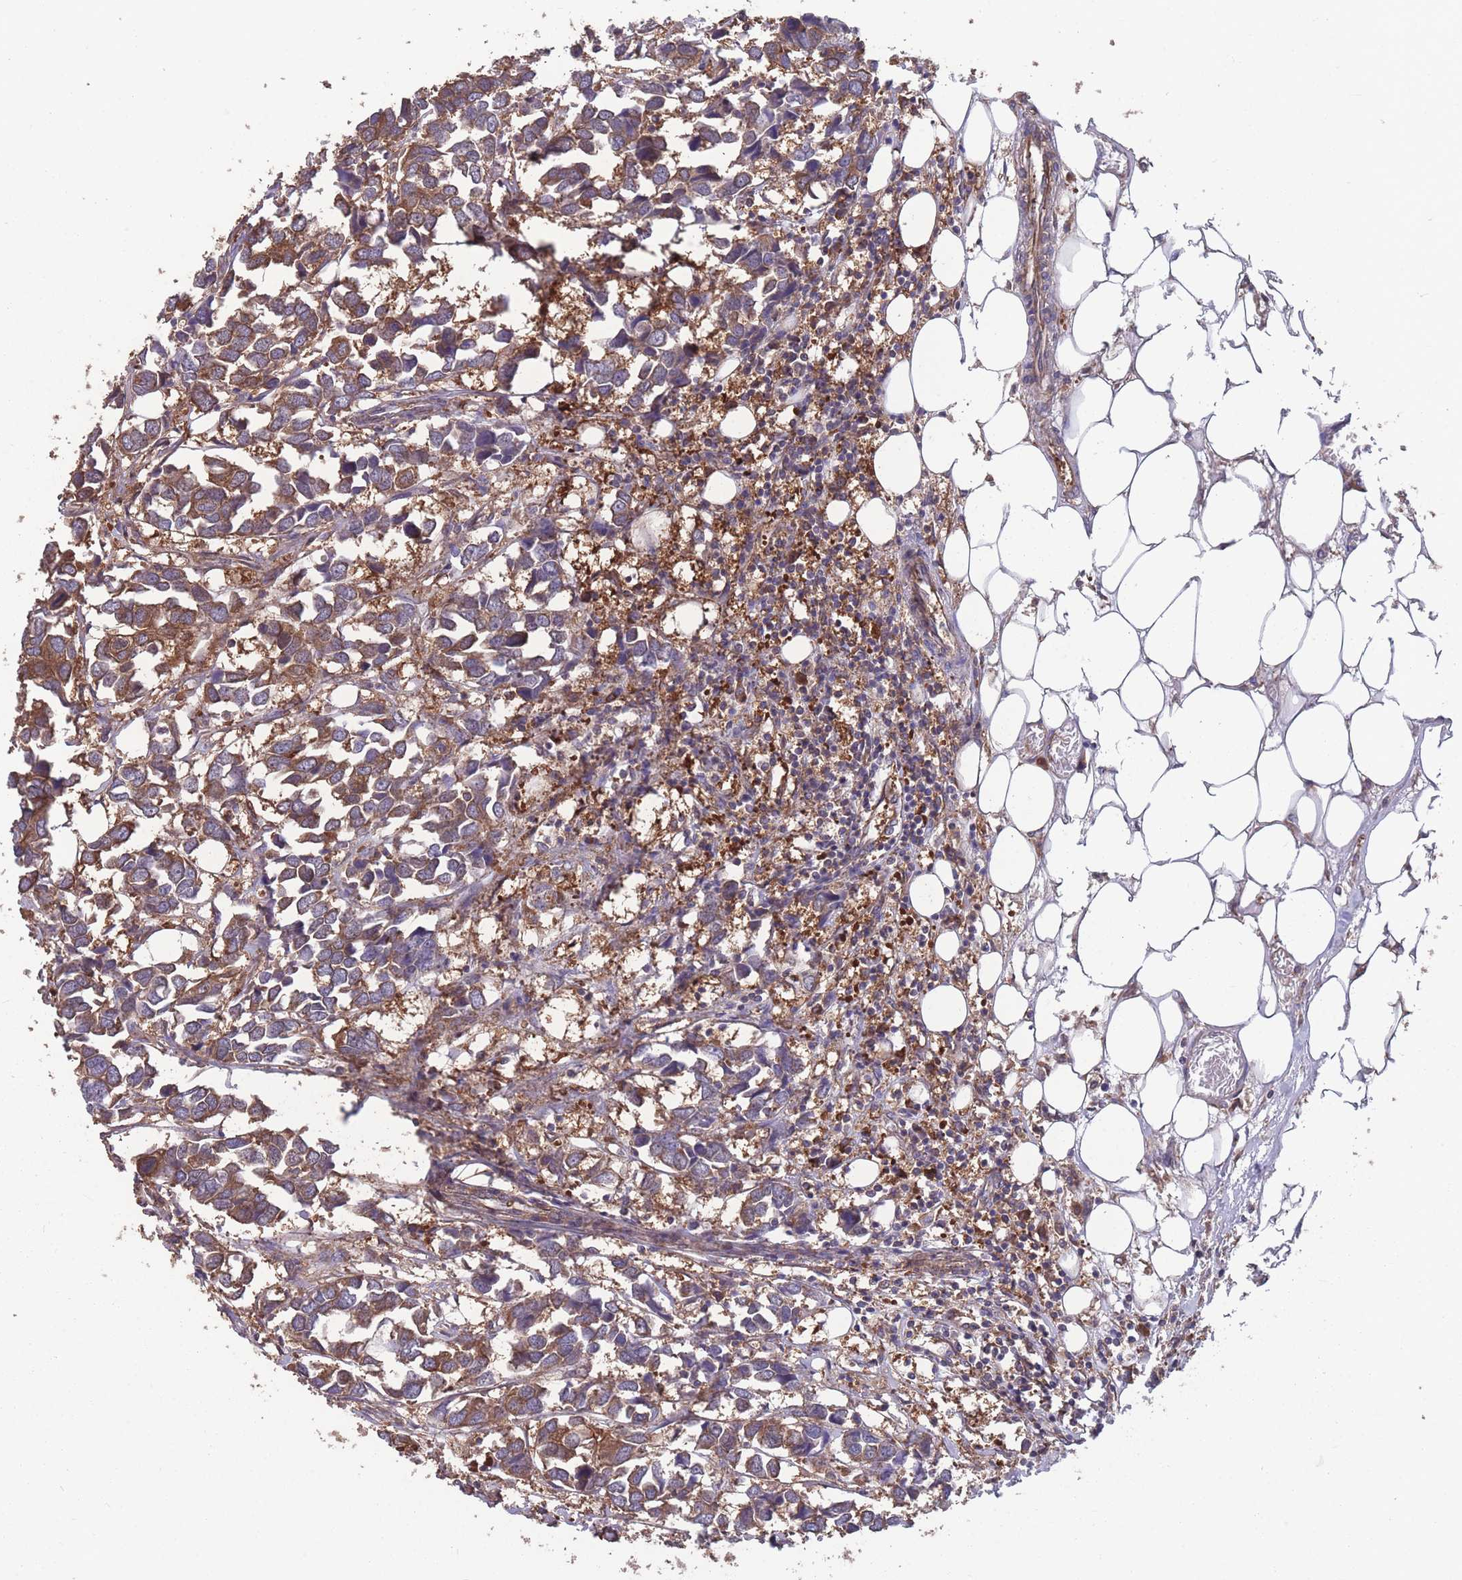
{"staining": {"intensity": "moderate", "quantity": ">75%", "location": "cytoplasmic/membranous"}, "tissue": "breast cancer", "cell_type": "Tumor cells", "image_type": "cancer", "snomed": [{"axis": "morphology", "description": "Duct carcinoma"}, {"axis": "topography", "description": "Breast"}], "caption": "An immunohistochemistry micrograph of tumor tissue is shown. Protein staining in brown labels moderate cytoplasmic/membranous positivity in breast invasive ductal carcinoma within tumor cells.", "gene": "ZPR1", "patient": {"sex": "female", "age": 83}}